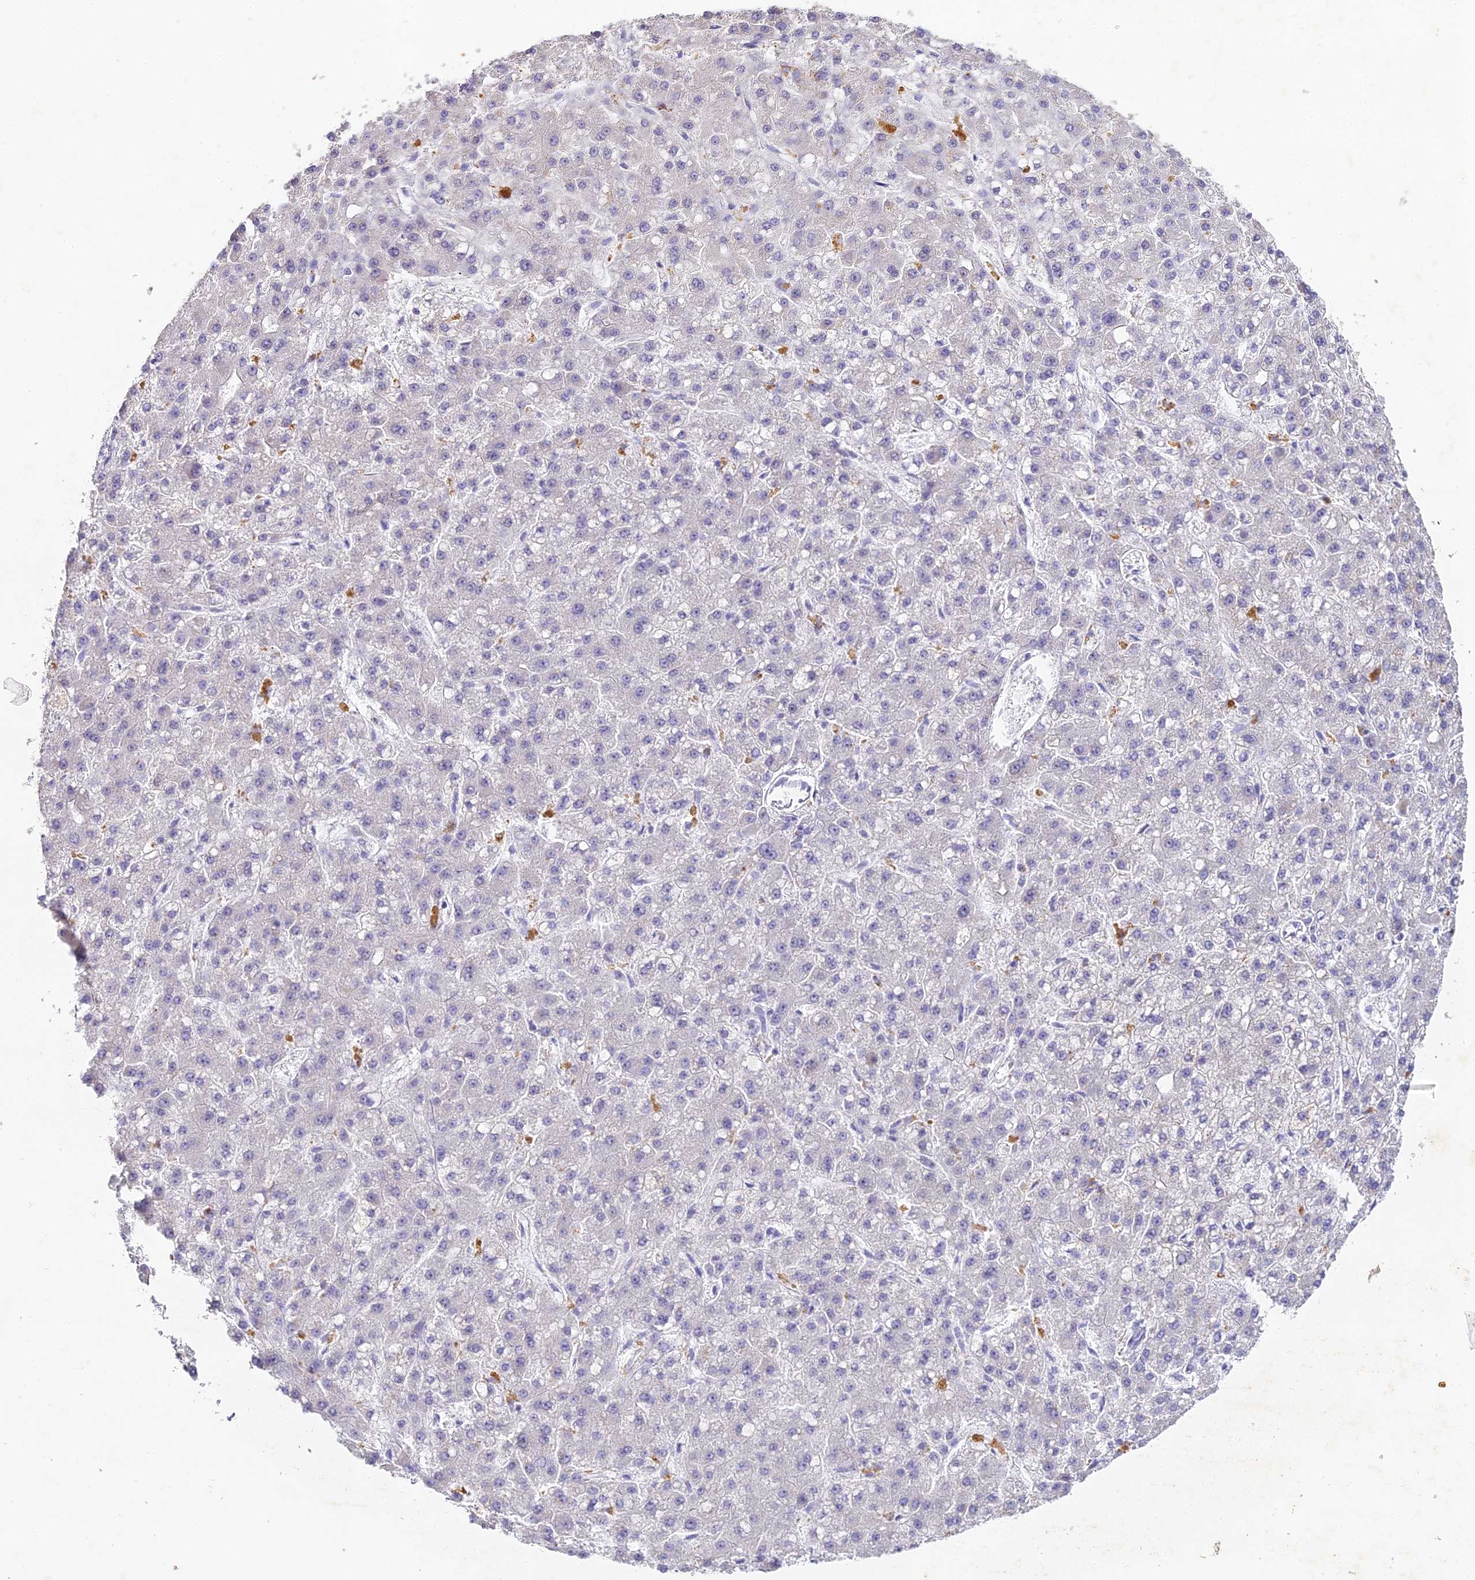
{"staining": {"intensity": "negative", "quantity": "none", "location": "none"}, "tissue": "liver cancer", "cell_type": "Tumor cells", "image_type": "cancer", "snomed": [{"axis": "morphology", "description": "Carcinoma, Hepatocellular, NOS"}, {"axis": "topography", "description": "Liver"}], "caption": "Hepatocellular carcinoma (liver) was stained to show a protein in brown. There is no significant staining in tumor cells.", "gene": "DONSON", "patient": {"sex": "male", "age": 67}}